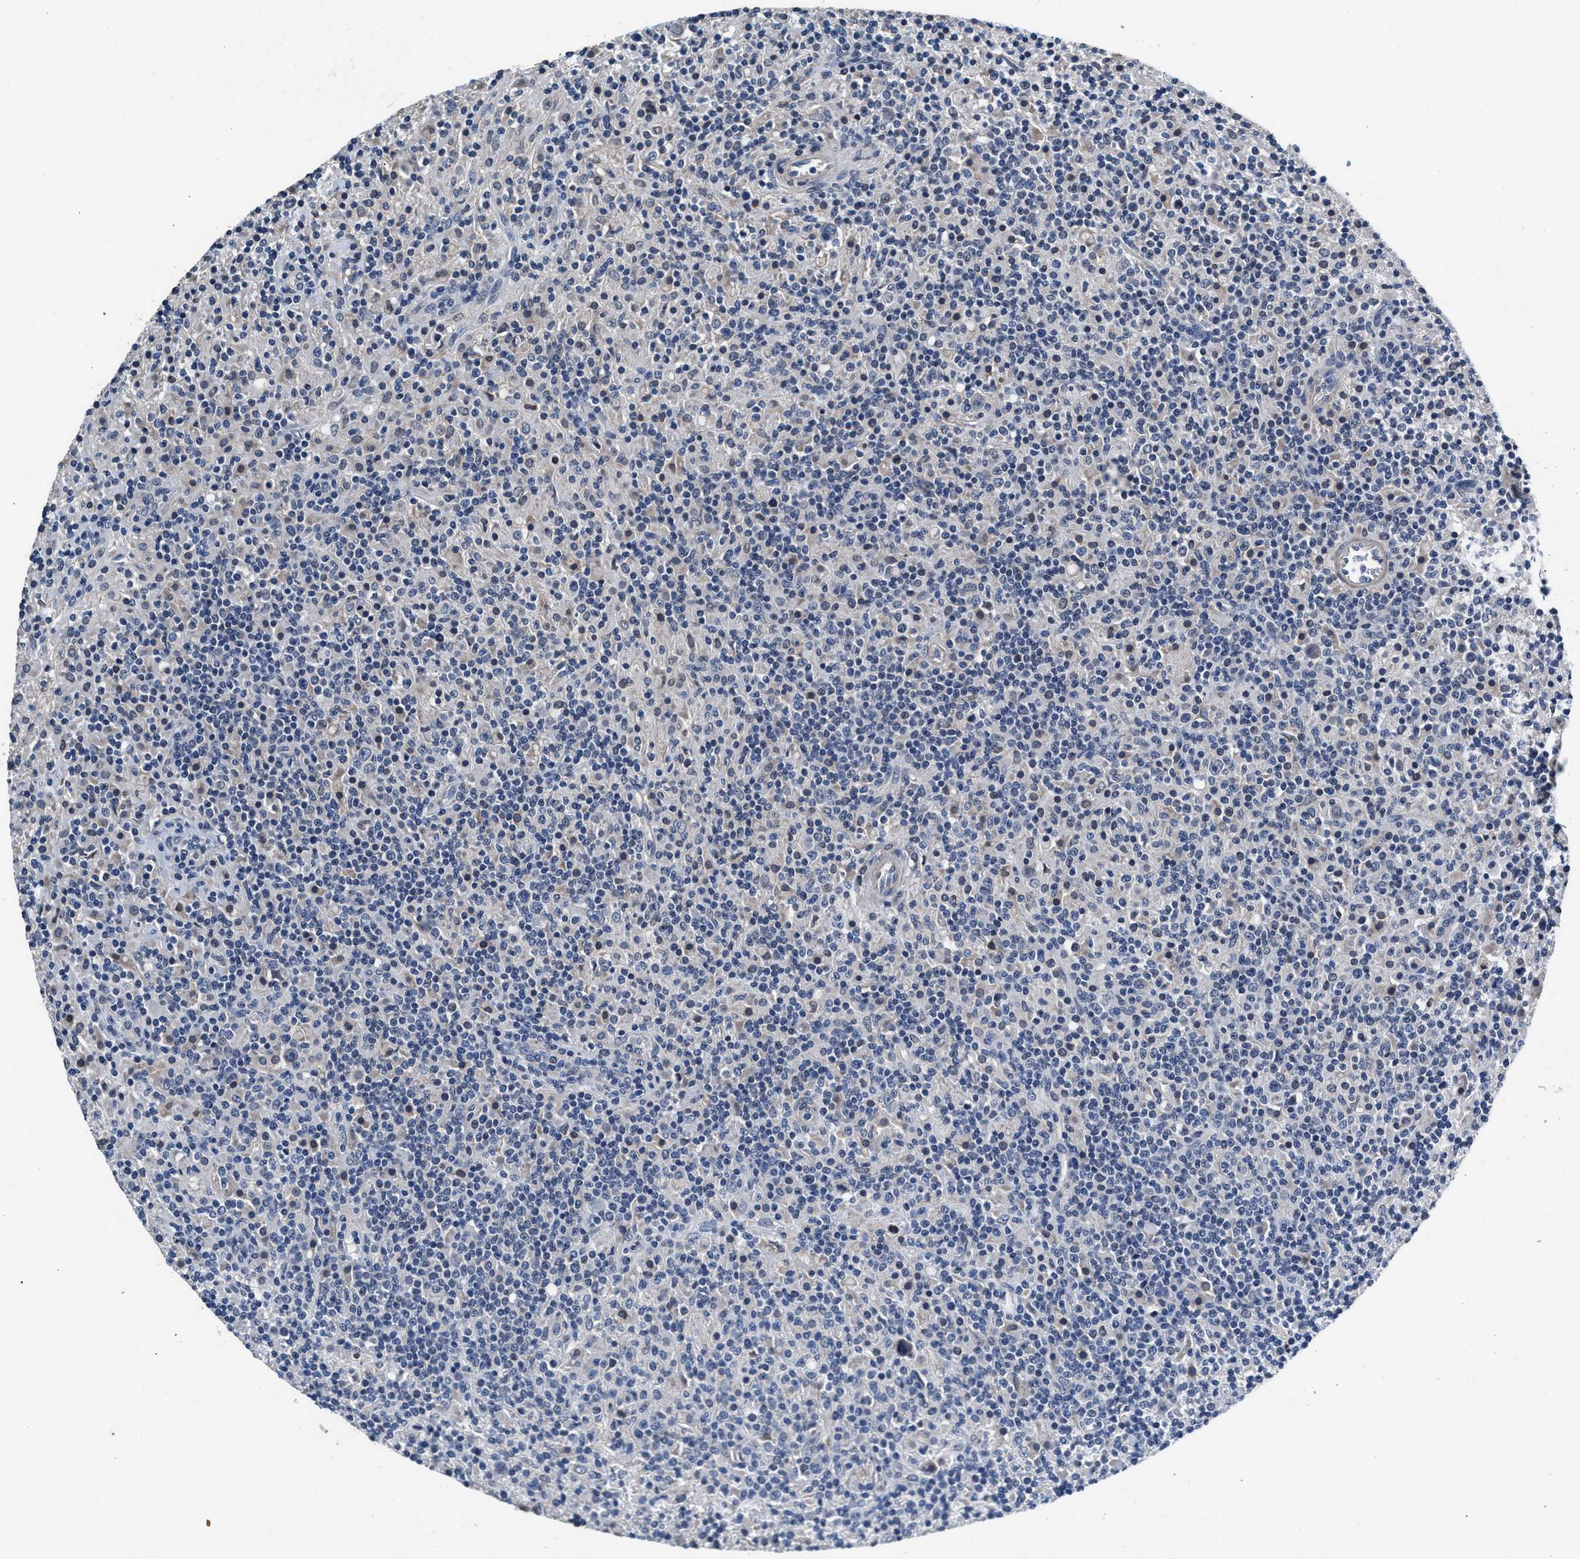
{"staining": {"intensity": "negative", "quantity": "none", "location": "none"}, "tissue": "lymphoma", "cell_type": "Tumor cells", "image_type": "cancer", "snomed": [{"axis": "morphology", "description": "Hodgkin's disease, NOS"}, {"axis": "topography", "description": "Lymph node"}], "caption": "Hodgkin's disease stained for a protein using immunohistochemistry (IHC) reveals no staining tumor cells.", "gene": "MYH3", "patient": {"sex": "male", "age": 70}}